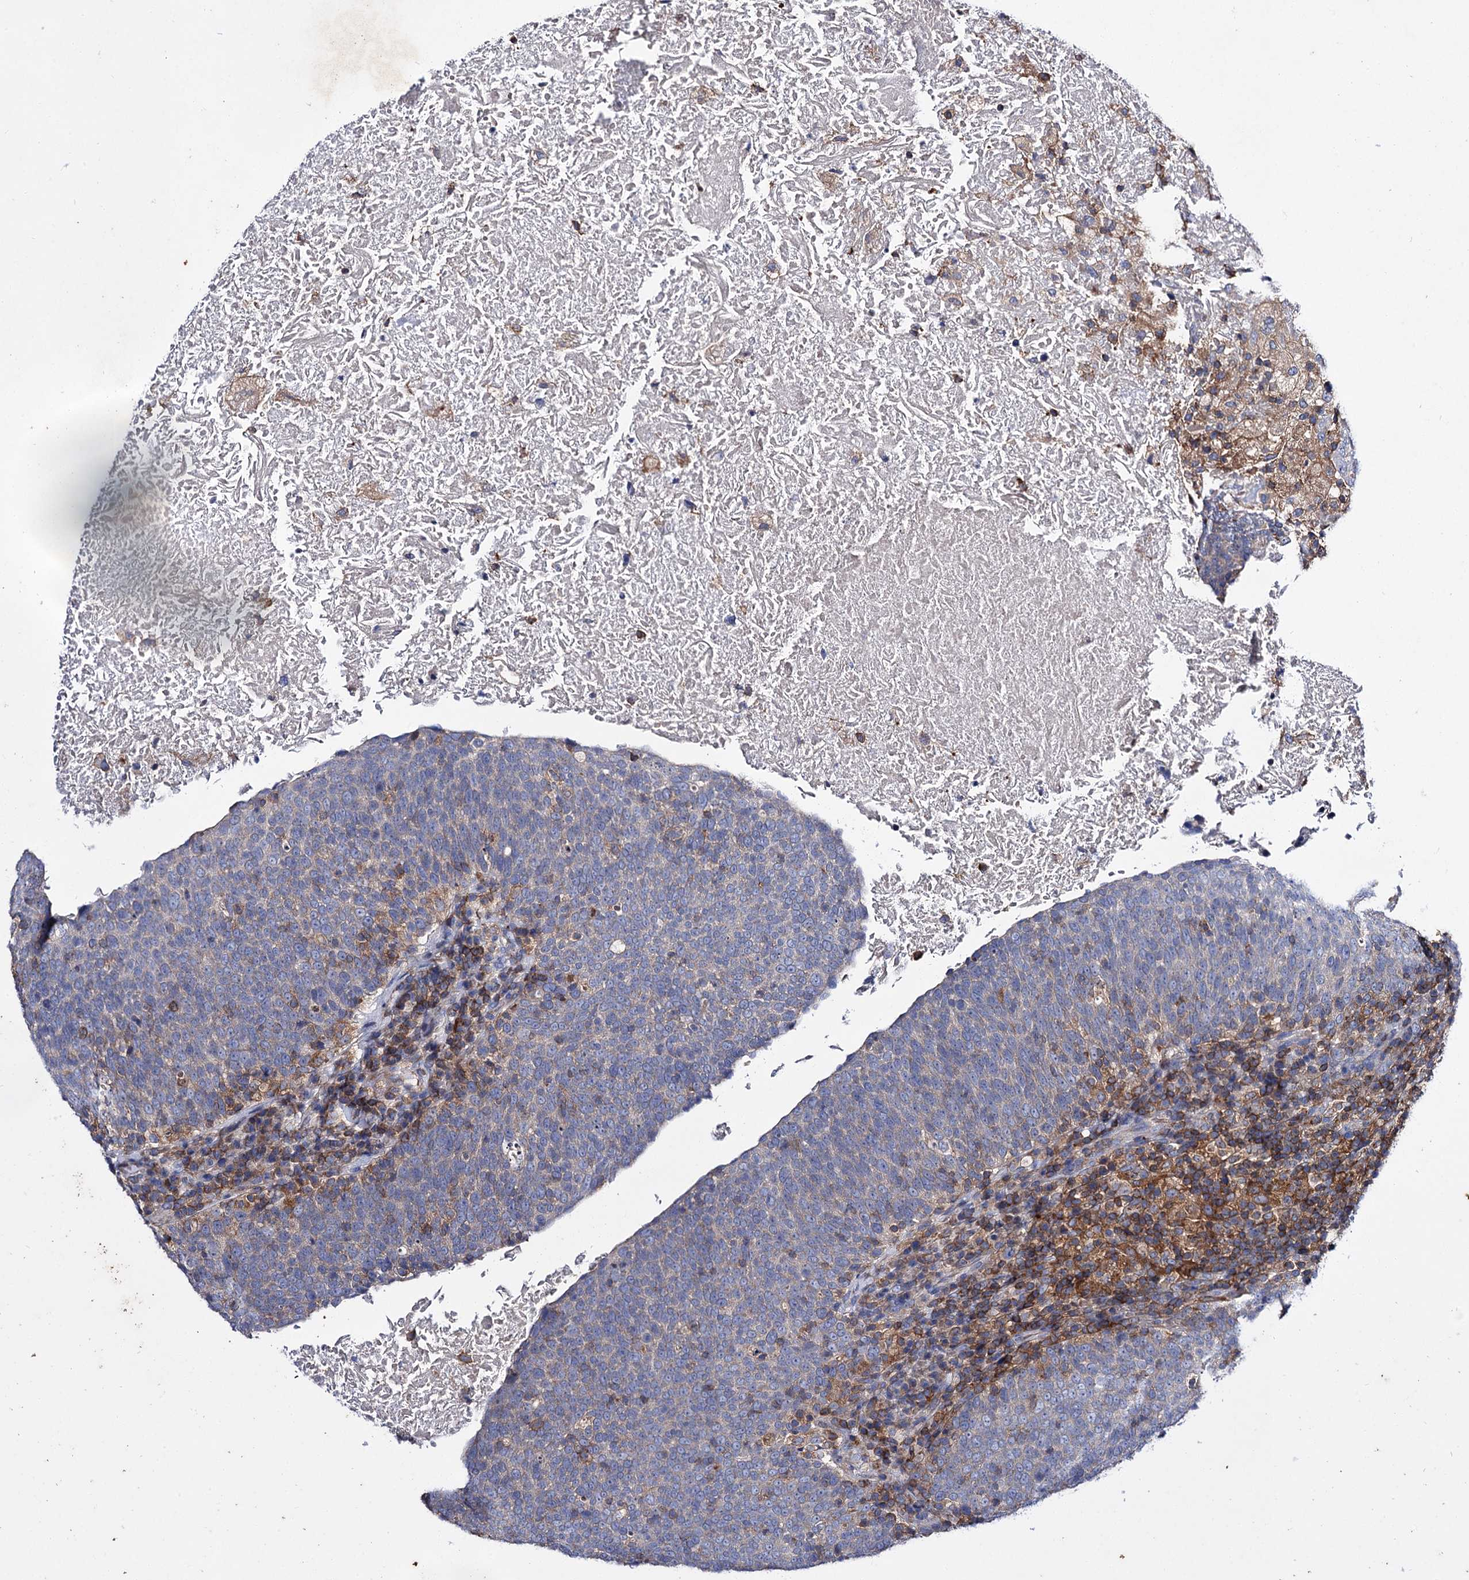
{"staining": {"intensity": "negative", "quantity": "none", "location": "none"}, "tissue": "head and neck cancer", "cell_type": "Tumor cells", "image_type": "cancer", "snomed": [{"axis": "morphology", "description": "Squamous cell carcinoma, NOS"}, {"axis": "morphology", "description": "Squamous cell carcinoma, metastatic, NOS"}, {"axis": "topography", "description": "Lymph node"}, {"axis": "topography", "description": "Head-Neck"}], "caption": "Tumor cells show no significant protein positivity in head and neck cancer (squamous cell carcinoma).", "gene": "UBASH3B", "patient": {"sex": "male", "age": 62}}